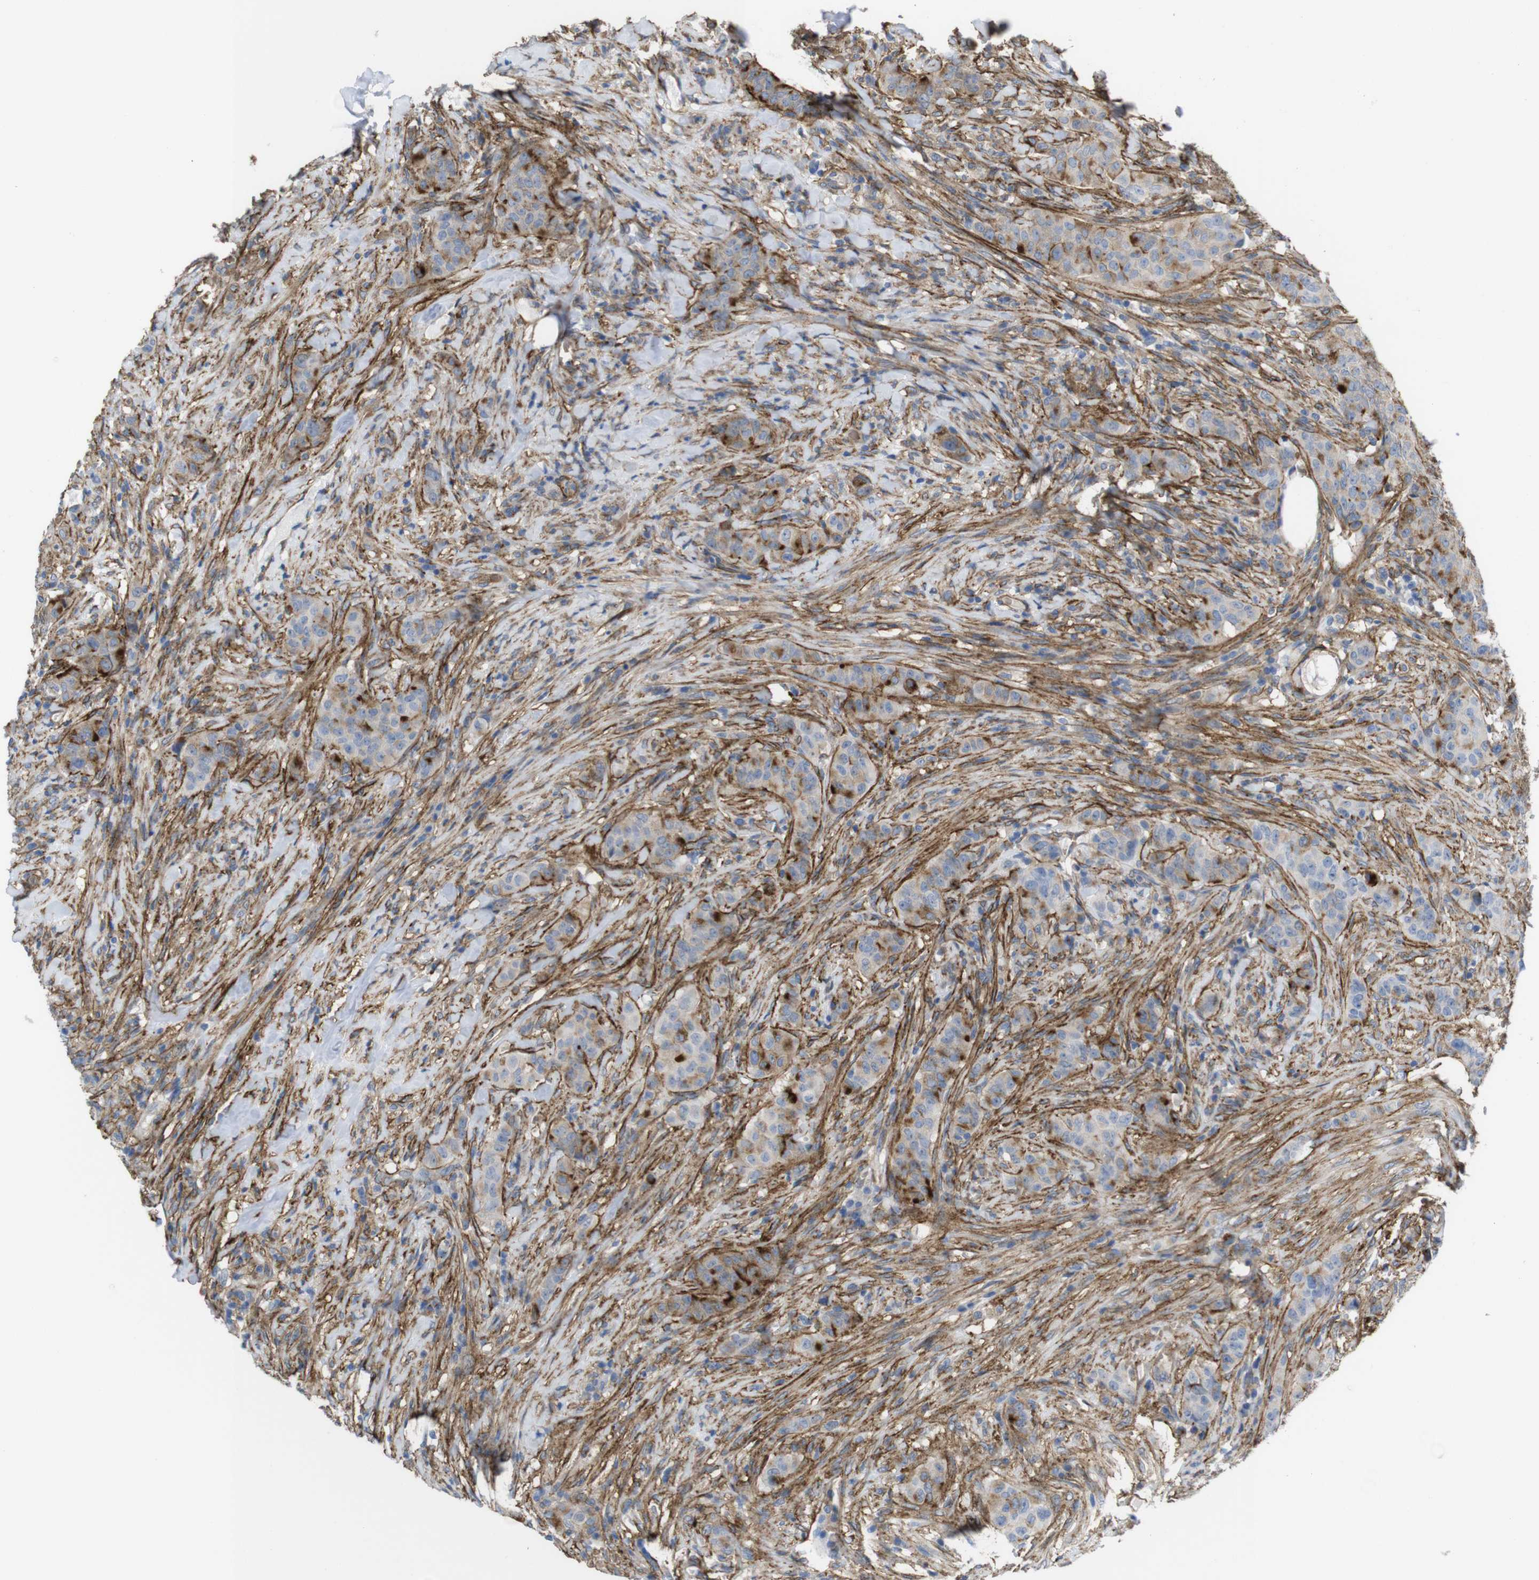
{"staining": {"intensity": "strong", "quantity": "25%-75%", "location": "cytoplasmic/membranous"}, "tissue": "breast cancer", "cell_type": "Tumor cells", "image_type": "cancer", "snomed": [{"axis": "morphology", "description": "Normal tissue, NOS"}, {"axis": "morphology", "description": "Duct carcinoma"}, {"axis": "topography", "description": "Breast"}], "caption": "The micrograph displays staining of breast invasive ductal carcinoma, revealing strong cytoplasmic/membranous protein staining (brown color) within tumor cells.", "gene": "CYBRD1", "patient": {"sex": "female", "age": 40}}